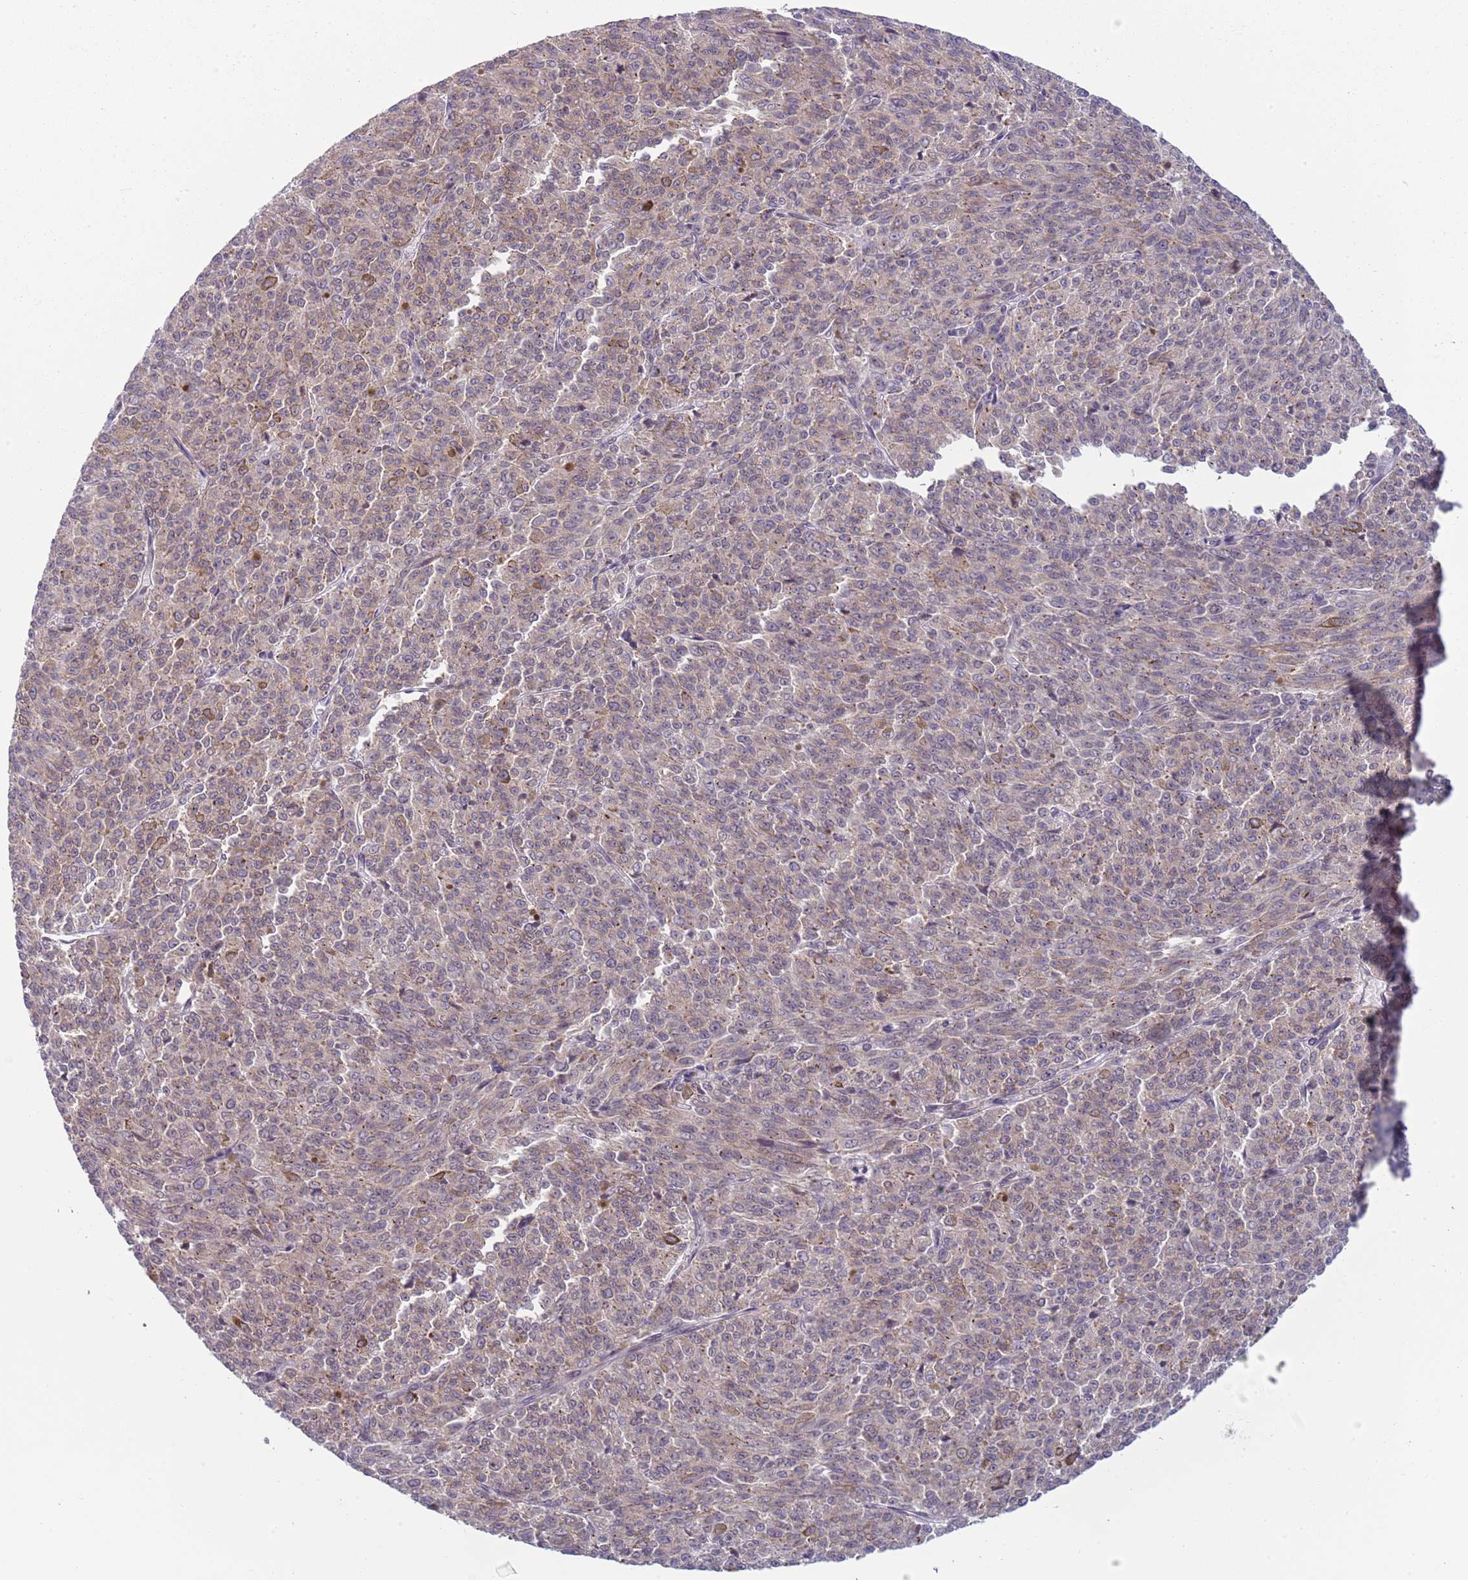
{"staining": {"intensity": "moderate", "quantity": "<25%", "location": "cytoplasmic/membranous"}, "tissue": "melanoma", "cell_type": "Tumor cells", "image_type": "cancer", "snomed": [{"axis": "morphology", "description": "Malignant melanoma, NOS"}, {"axis": "topography", "description": "Skin"}], "caption": "Immunohistochemistry (DAB (3,3'-diaminobenzidine)) staining of human malignant melanoma displays moderate cytoplasmic/membranous protein staining in about <25% of tumor cells. Using DAB (brown) and hematoxylin (blue) stains, captured at high magnification using brightfield microscopy.", "gene": "TM2D1", "patient": {"sex": "female", "age": 52}}